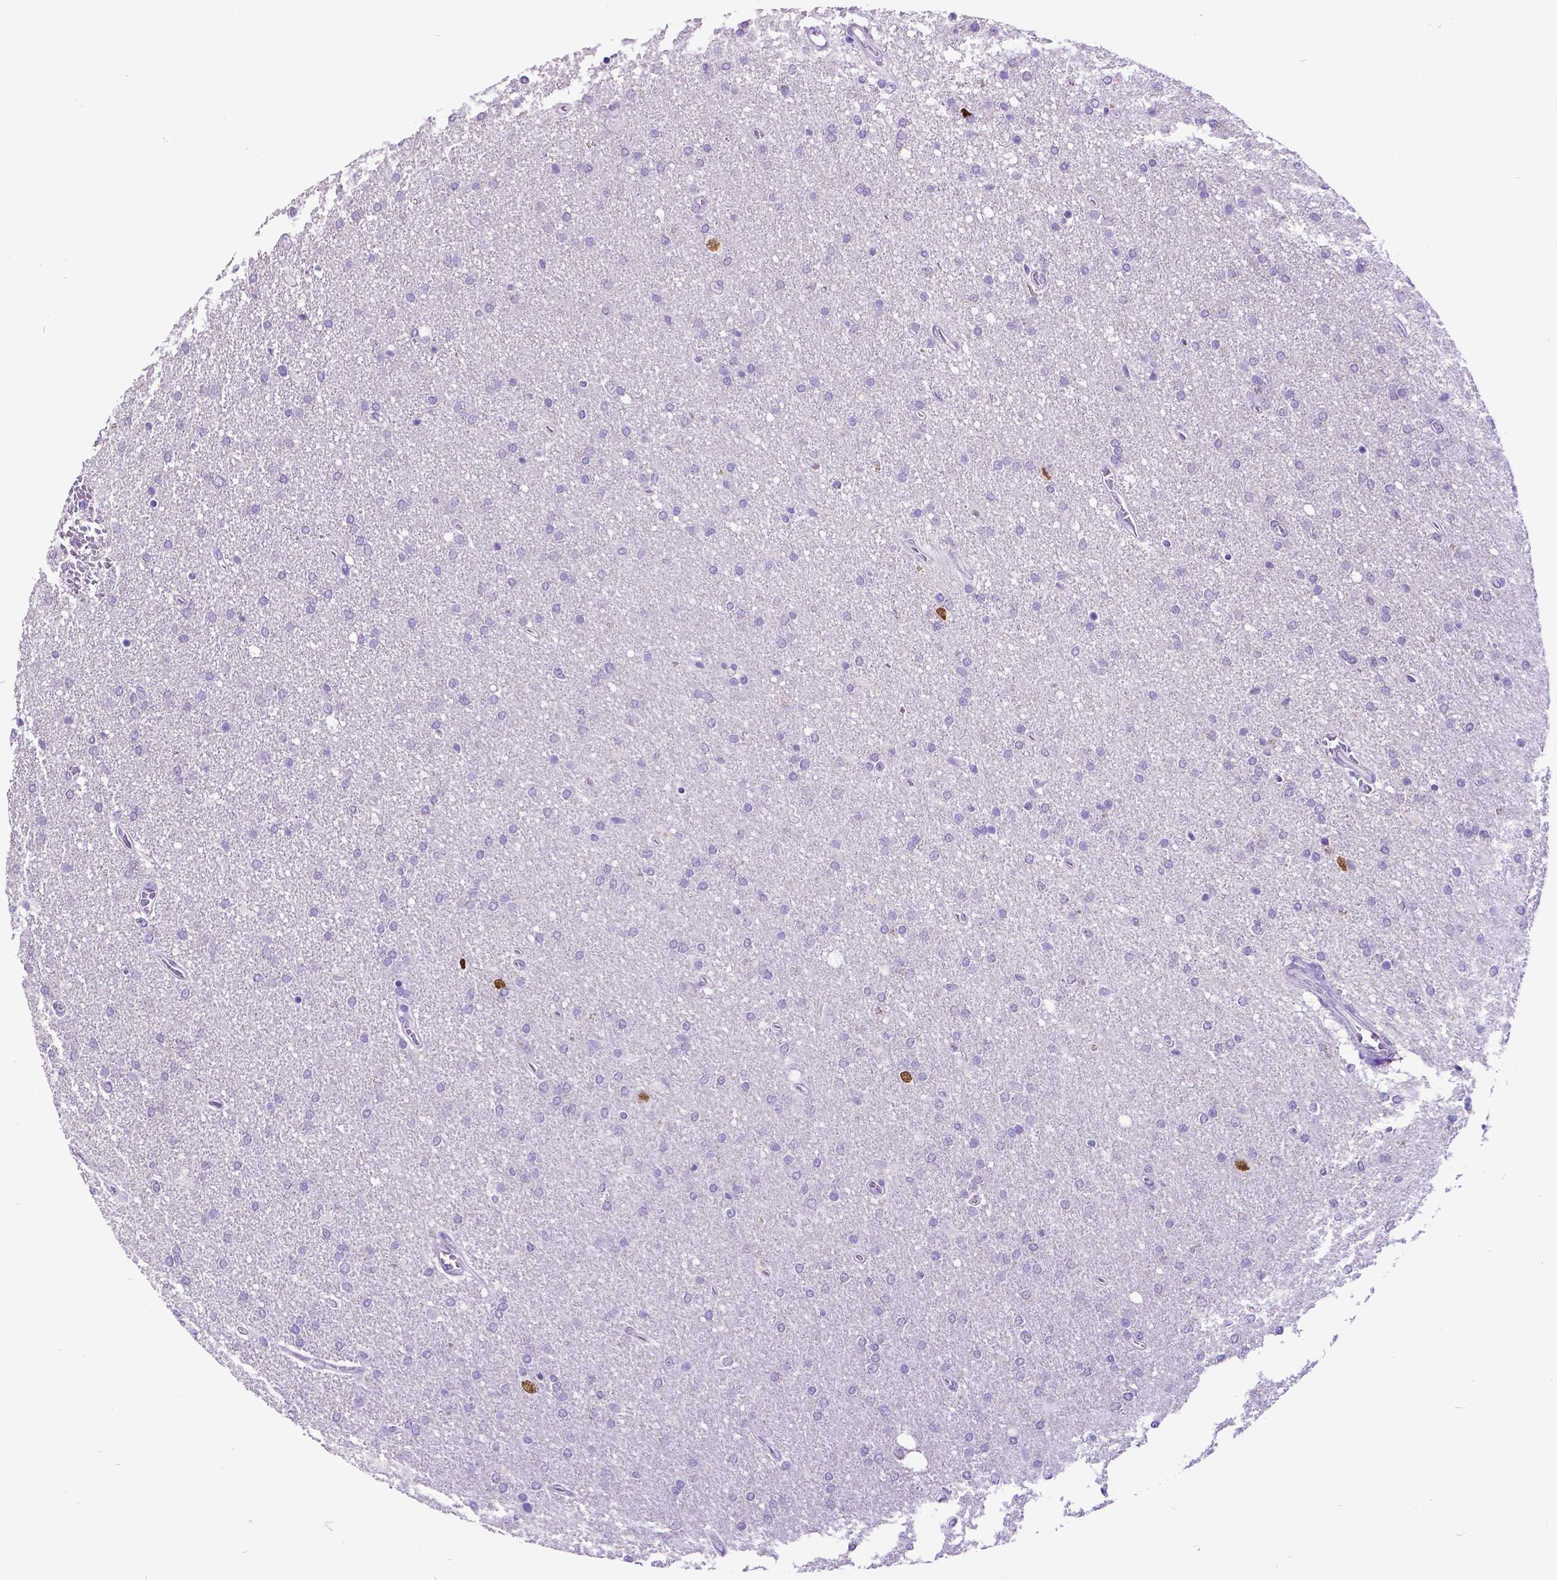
{"staining": {"intensity": "negative", "quantity": "none", "location": "none"}, "tissue": "glioma", "cell_type": "Tumor cells", "image_type": "cancer", "snomed": [{"axis": "morphology", "description": "Glioma, malignant, High grade"}, {"axis": "topography", "description": "Cerebral cortex"}], "caption": "Glioma was stained to show a protein in brown. There is no significant staining in tumor cells.", "gene": "SATB2", "patient": {"sex": "male", "age": 70}}